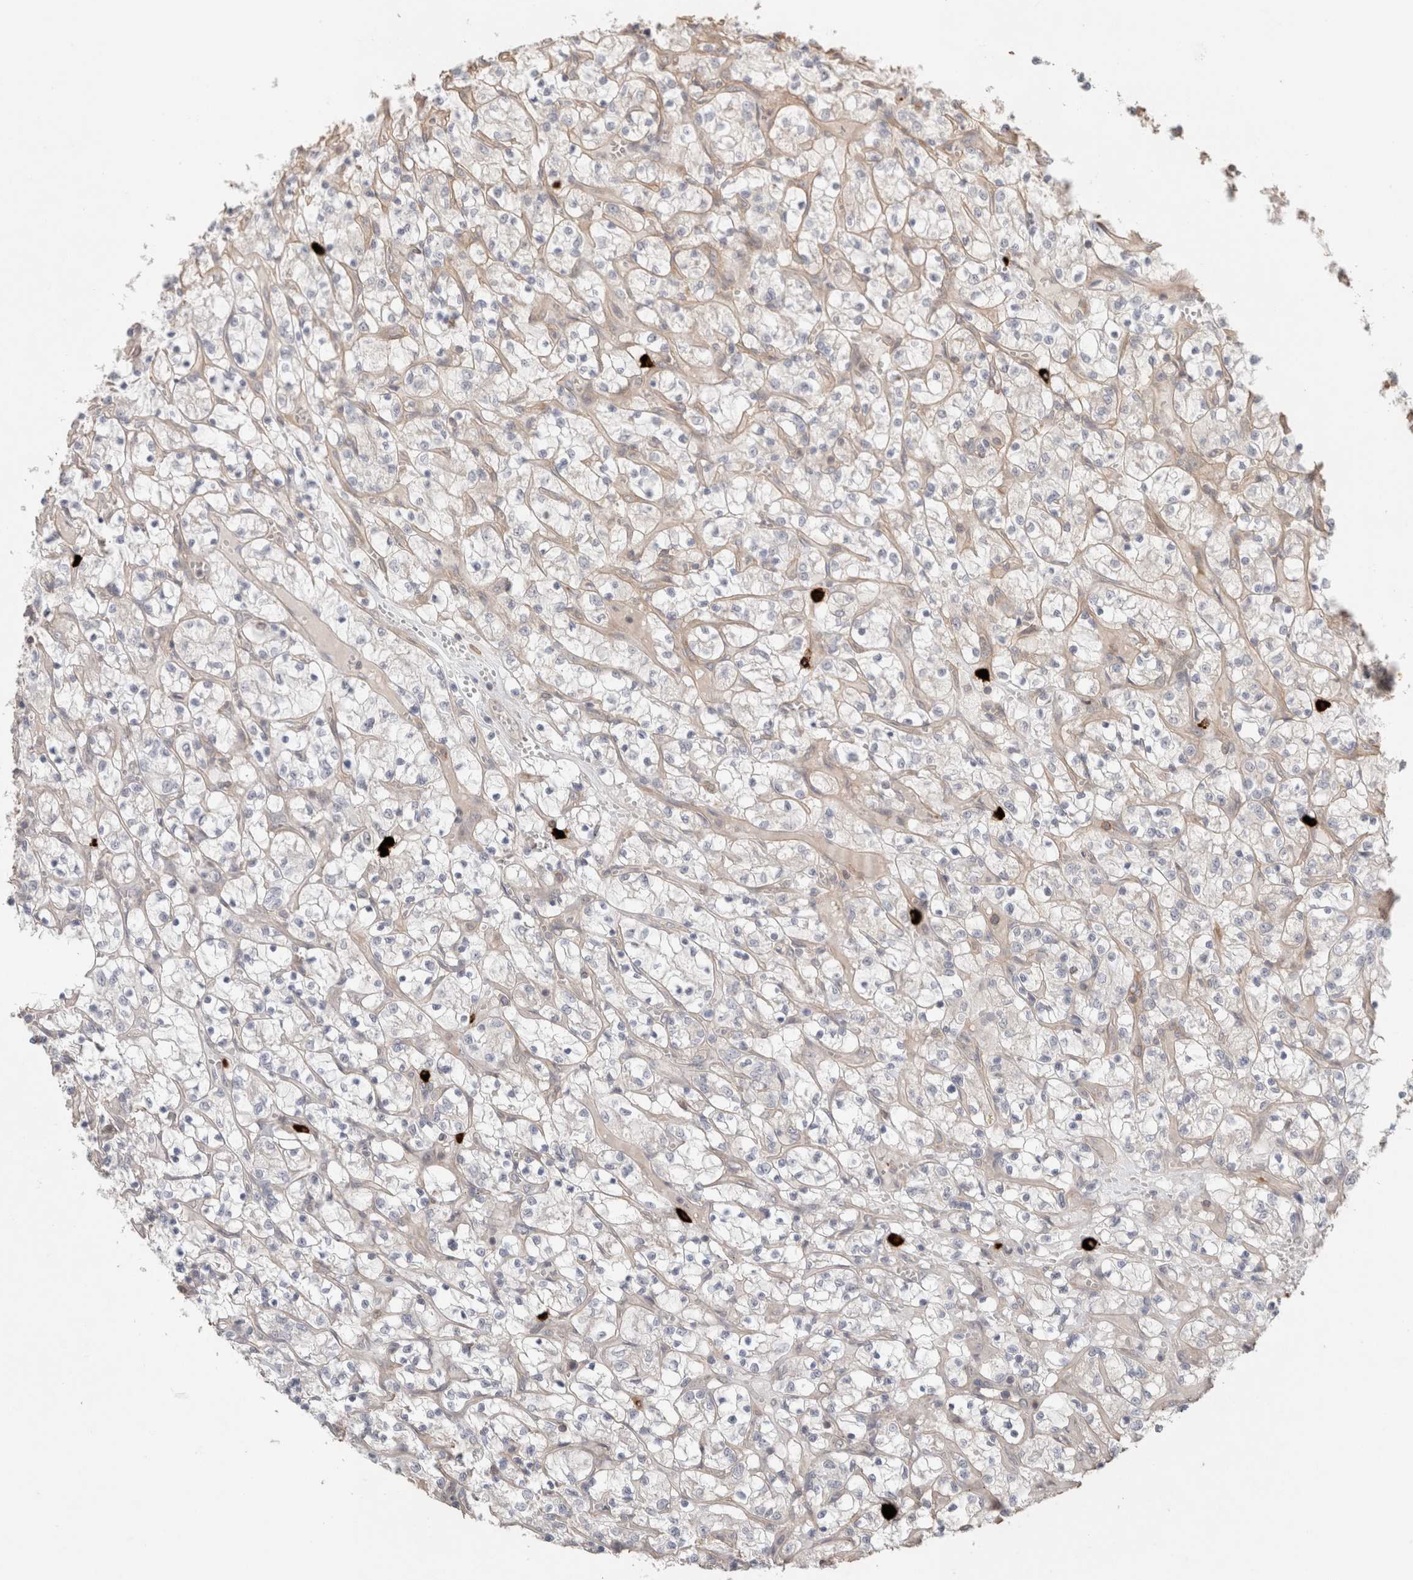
{"staining": {"intensity": "negative", "quantity": "none", "location": "none"}, "tissue": "renal cancer", "cell_type": "Tumor cells", "image_type": "cancer", "snomed": [{"axis": "morphology", "description": "Adenocarcinoma, NOS"}, {"axis": "topography", "description": "Kidney"}], "caption": "Tumor cells are negative for brown protein staining in renal cancer.", "gene": "HSPG2", "patient": {"sex": "female", "age": 69}}